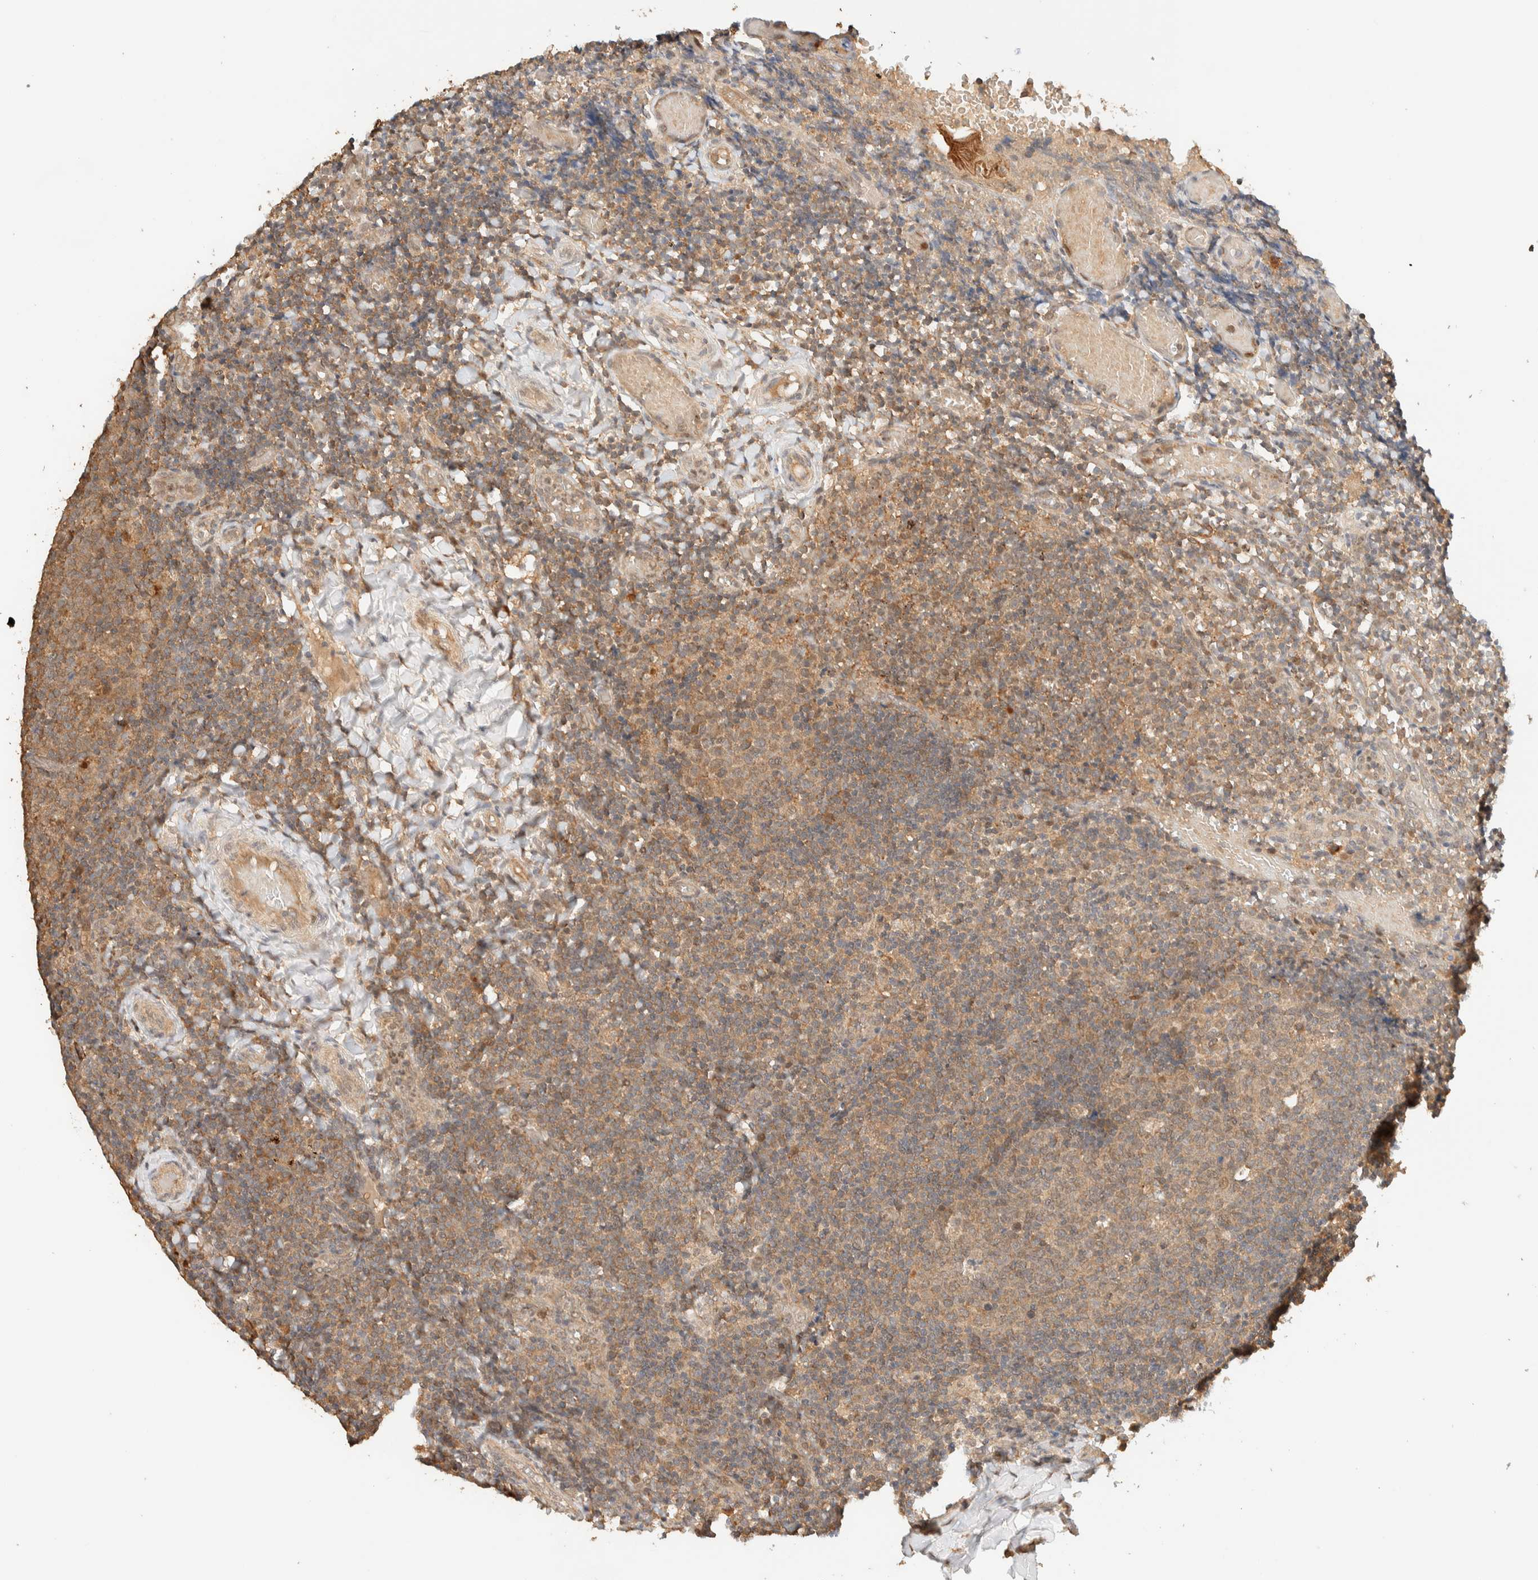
{"staining": {"intensity": "moderate", "quantity": ">75%", "location": "cytoplasmic/membranous"}, "tissue": "tonsil", "cell_type": "Germinal center cells", "image_type": "normal", "snomed": [{"axis": "morphology", "description": "Normal tissue, NOS"}, {"axis": "topography", "description": "Tonsil"}], "caption": "Tonsil was stained to show a protein in brown. There is medium levels of moderate cytoplasmic/membranous staining in approximately >75% of germinal center cells.", "gene": "ZBTB34", "patient": {"sex": "female", "age": 19}}